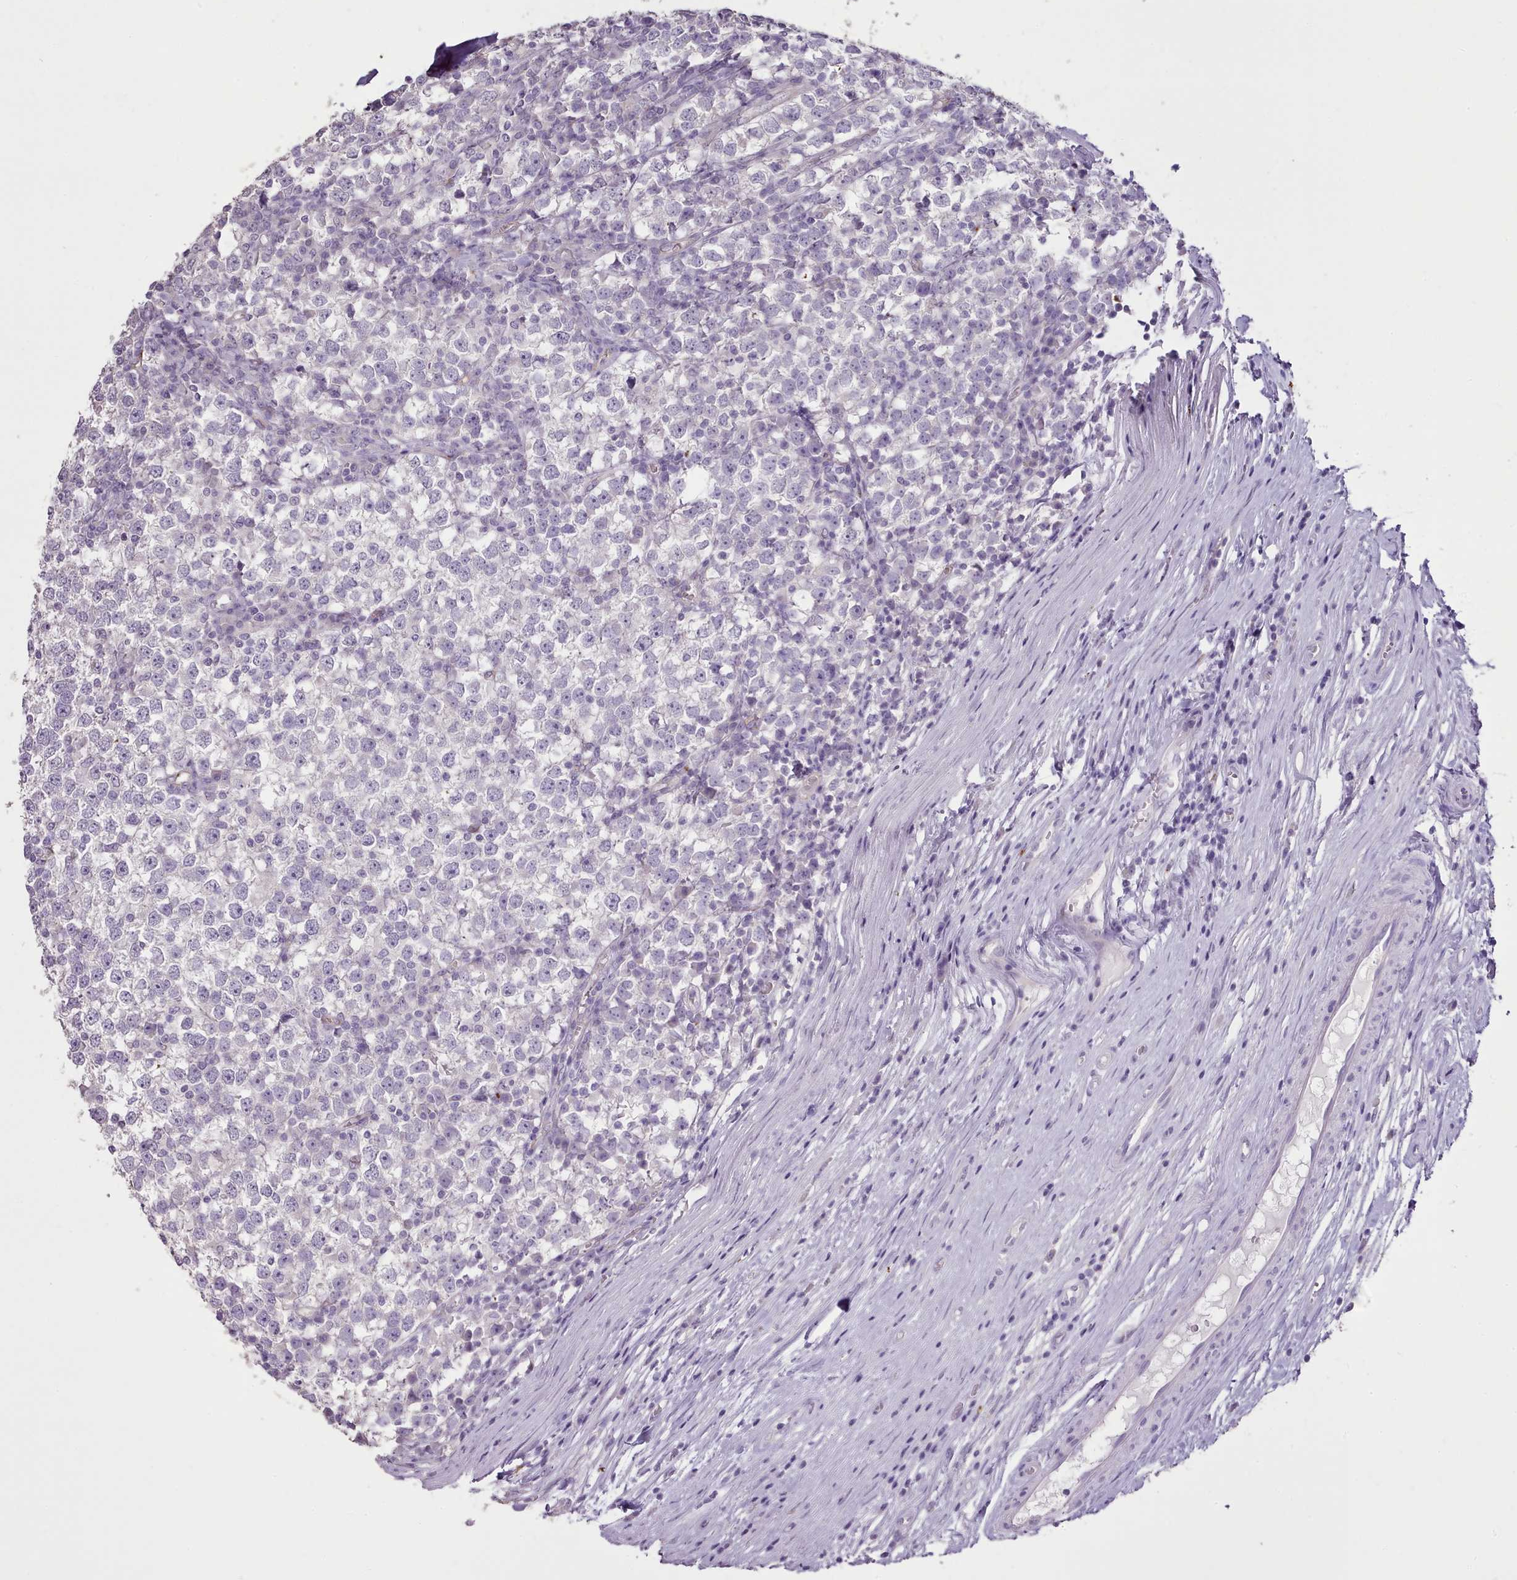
{"staining": {"intensity": "negative", "quantity": "none", "location": "none"}, "tissue": "testis cancer", "cell_type": "Tumor cells", "image_type": "cancer", "snomed": [{"axis": "morphology", "description": "Seminoma, NOS"}, {"axis": "topography", "description": "Testis"}], "caption": "An immunohistochemistry (IHC) histopathology image of testis cancer is shown. There is no staining in tumor cells of testis cancer.", "gene": "BLOC1S2", "patient": {"sex": "male", "age": 65}}